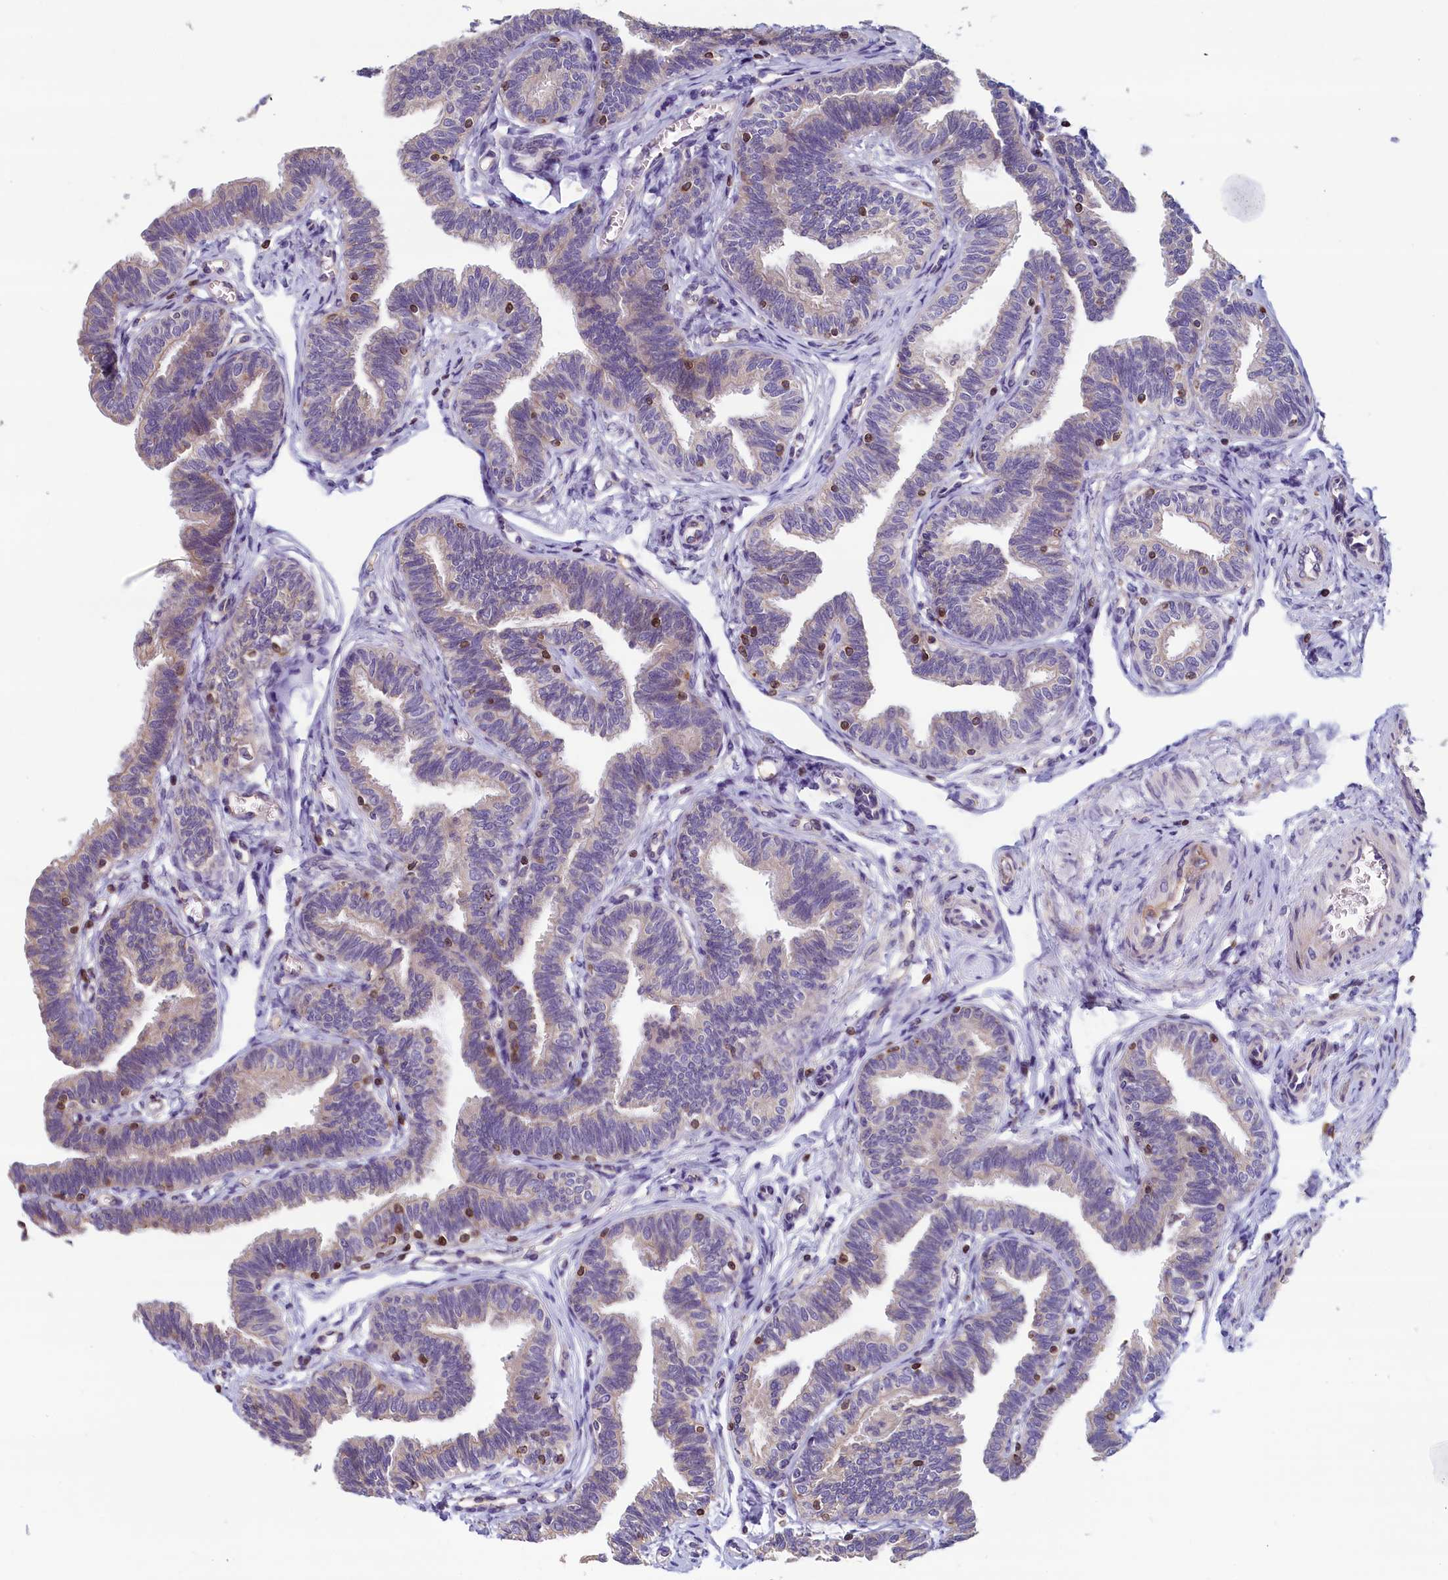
{"staining": {"intensity": "weak", "quantity": "<25%", "location": "cytoplasmic/membranous"}, "tissue": "fallopian tube", "cell_type": "Glandular cells", "image_type": "normal", "snomed": [{"axis": "morphology", "description": "Normal tissue, NOS"}, {"axis": "topography", "description": "Fallopian tube"}, {"axis": "topography", "description": "Ovary"}], "caption": "A high-resolution histopathology image shows immunohistochemistry staining of unremarkable fallopian tube, which displays no significant staining in glandular cells.", "gene": "TRAF3IP3", "patient": {"sex": "female", "age": 23}}